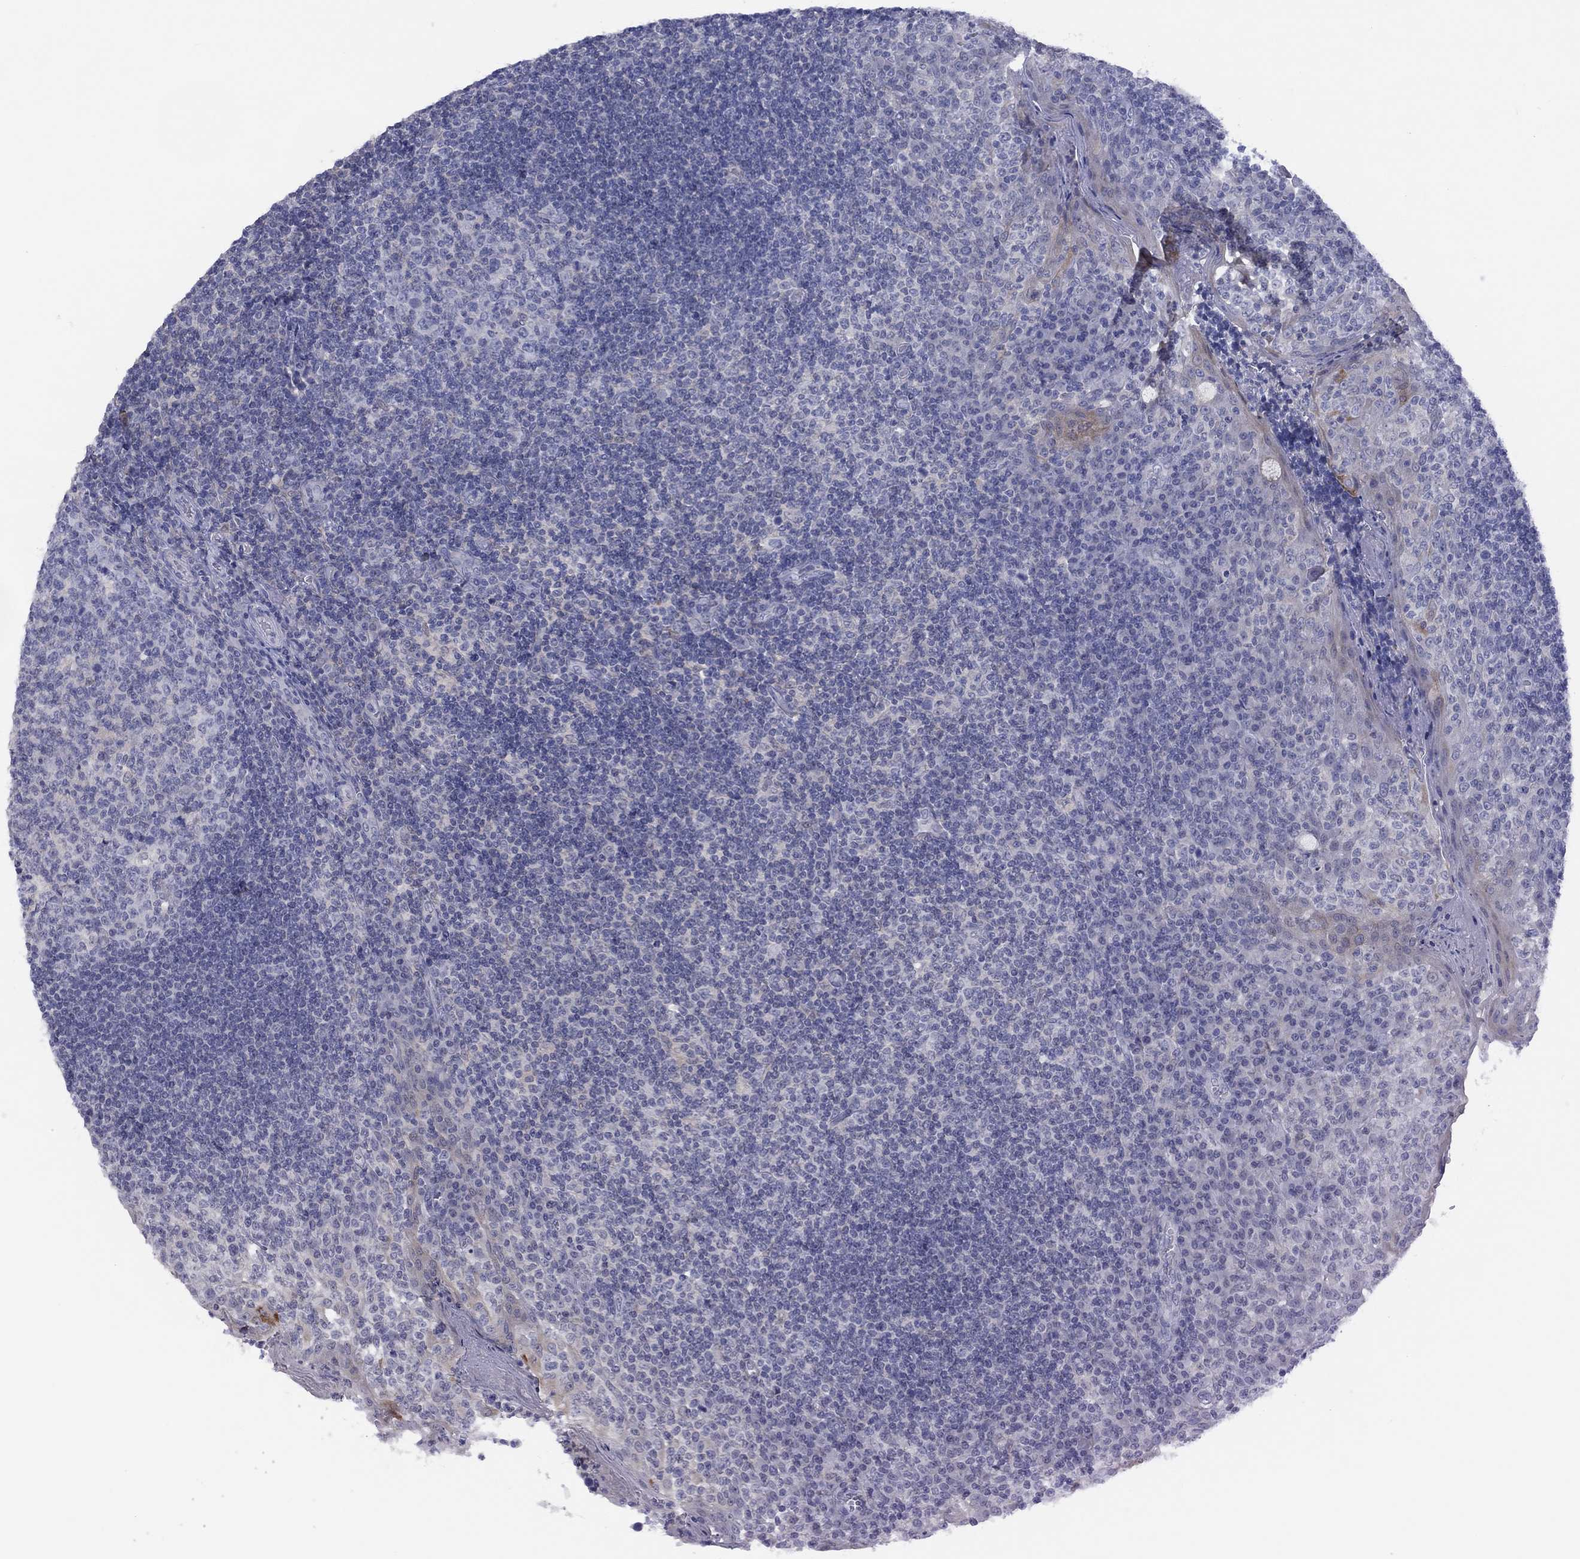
{"staining": {"intensity": "negative", "quantity": "none", "location": "none"}, "tissue": "tonsil", "cell_type": "Germinal center cells", "image_type": "normal", "snomed": [{"axis": "morphology", "description": "Normal tissue, NOS"}, {"axis": "topography", "description": "Tonsil"}], "caption": "This is a image of immunohistochemistry staining of unremarkable tonsil, which shows no positivity in germinal center cells.", "gene": "CYP2B6", "patient": {"sex": "female", "age": 13}}